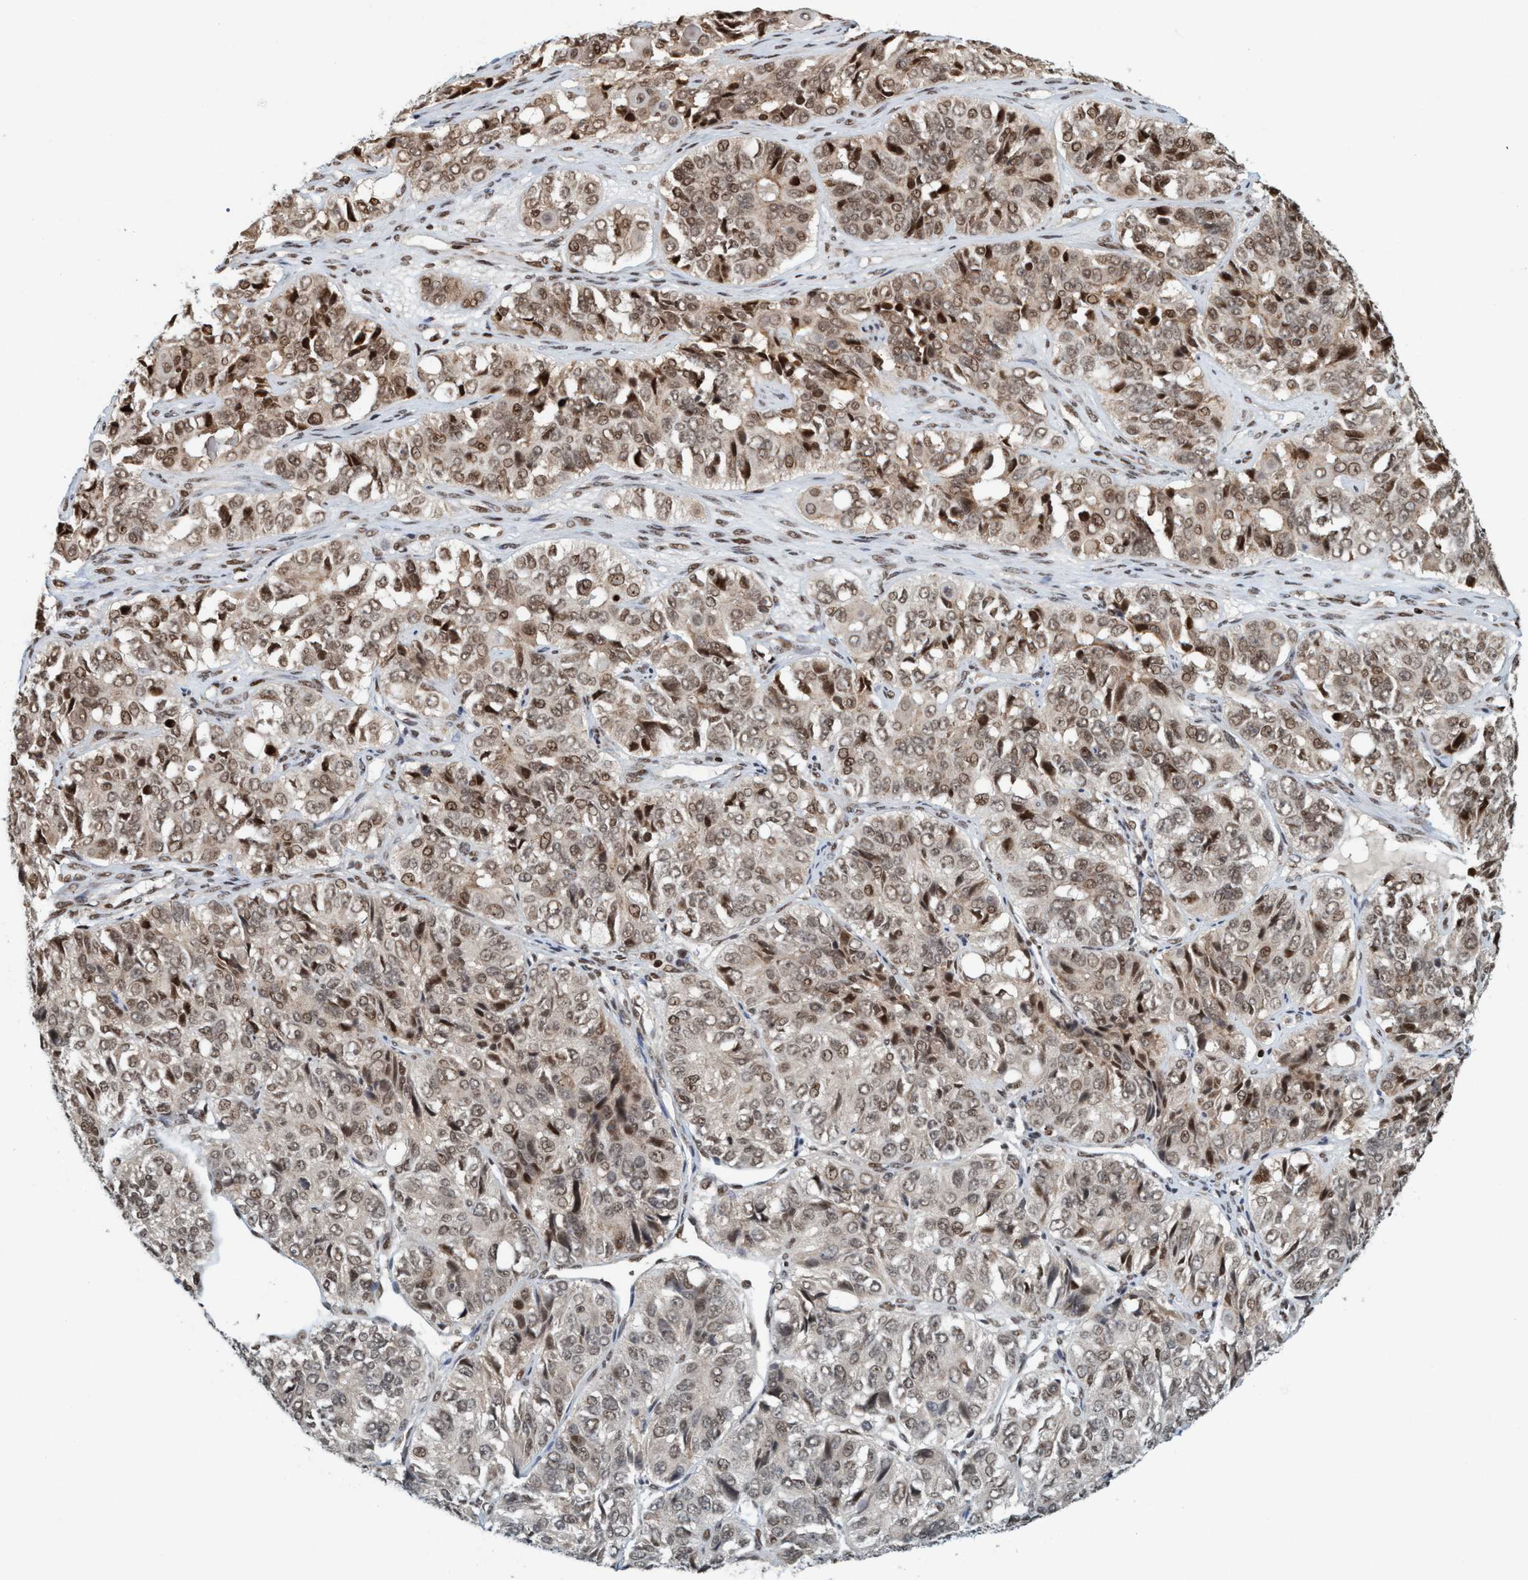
{"staining": {"intensity": "moderate", "quantity": ">75%", "location": "nuclear"}, "tissue": "ovarian cancer", "cell_type": "Tumor cells", "image_type": "cancer", "snomed": [{"axis": "morphology", "description": "Carcinoma, endometroid"}, {"axis": "topography", "description": "Ovary"}], "caption": "This is an image of immunohistochemistry staining of ovarian cancer, which shows moderate expression in the nuclear of tumor cells.", "gene": "SMCR8", "patient": {"sex": "female", "age": 51}}